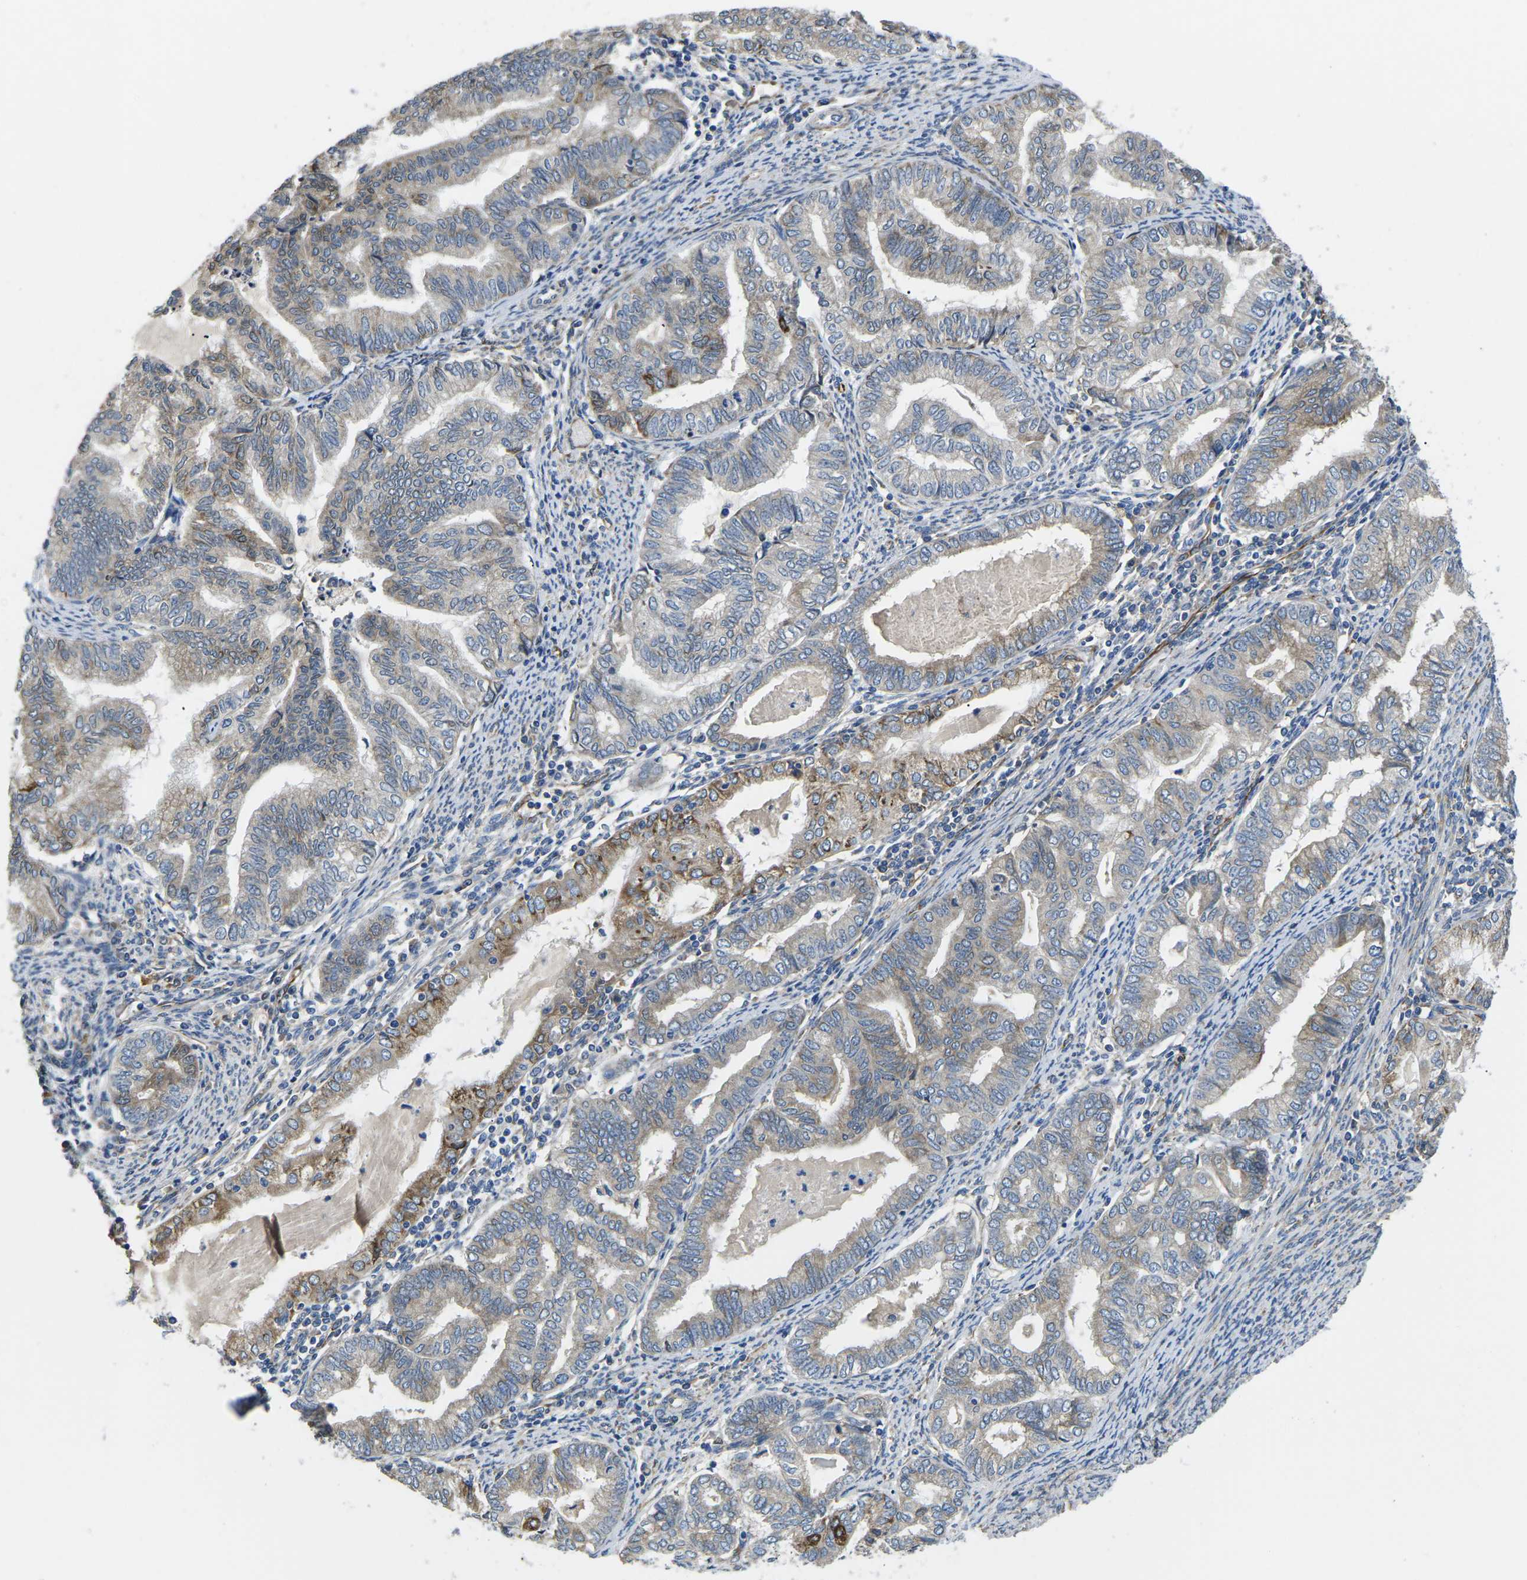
{"staining": {"intensity": "moderate", "quantity": "25%-75%", "location": "cytoplasmic/membranous"}, "tissue": "endometrial cancer", "cell_type": "Tumor cells", "image_type": "cancer", "snomed": [{"axis": "morphology", "description": "Adenocarcinoma, NOS"}, {"axis": "topography", "description": "Endometrium"}], "caption": "An image of human endometrial cancer stained for a protein exhibits moderate cytoplasmic/membranous brown staining in tumor cells.", "gene": "PDZD8", "patient": {"sex": "female", "age": 79}}